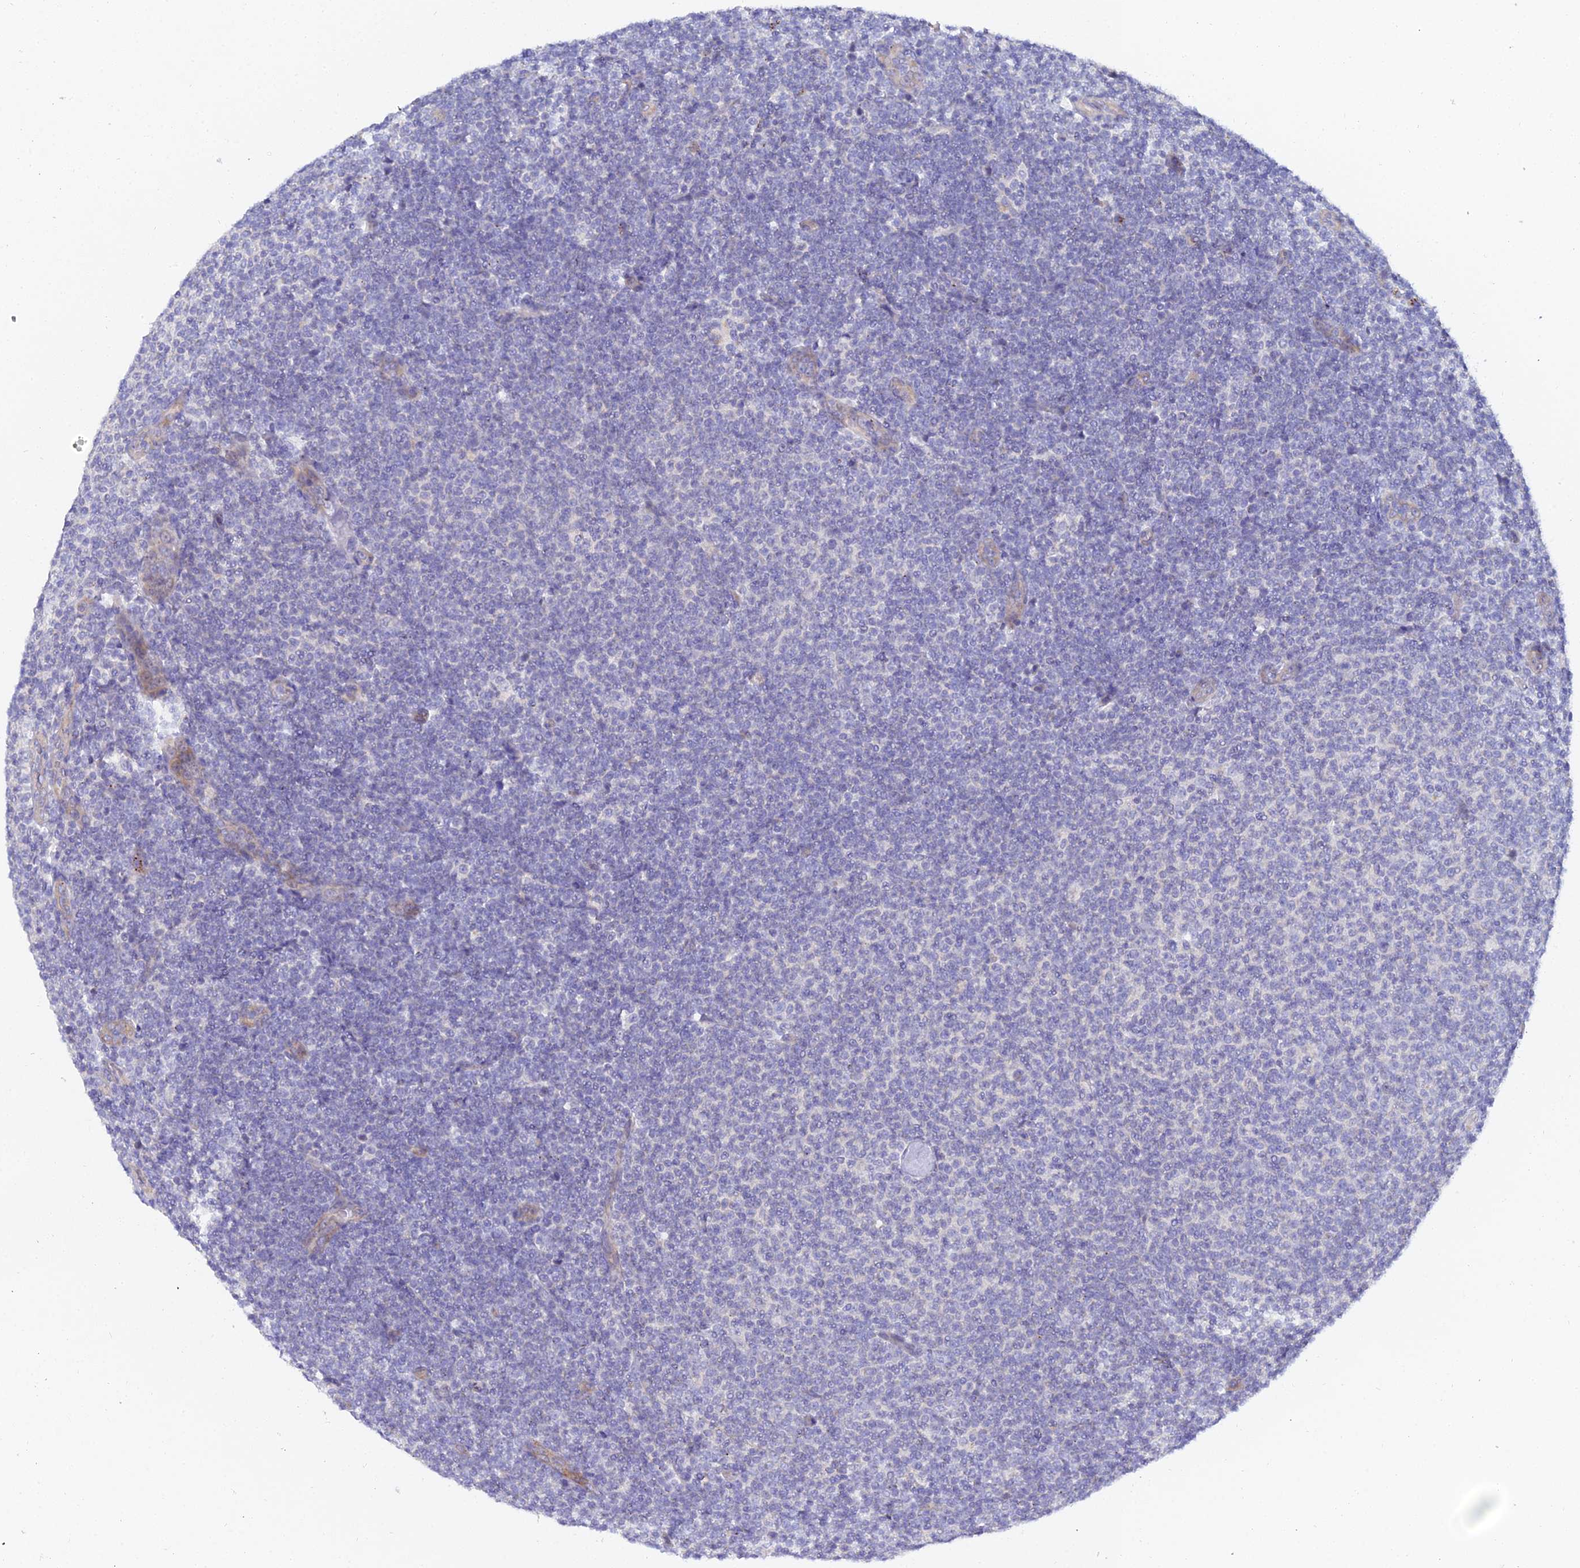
{"staining": {"intensity": "negative", "quantity": "none", "location": "none"}, "tissue": "lymphoma", "cell_type": "Tumor cells", "image_type": "cancer", "snomed": [{"axis": "morphology", "description": "Malignant lymphoma, non-Hodgkin's type, Low grade"}, {"axis": "topography", "description": "Lymph node"}], "caption": "Lymphoma was stained to show a protein in brown. There is no significant positivity in tumor cells.", "gene": "APOBEC3H", "patient": {"sex": "male", "age": 66}}